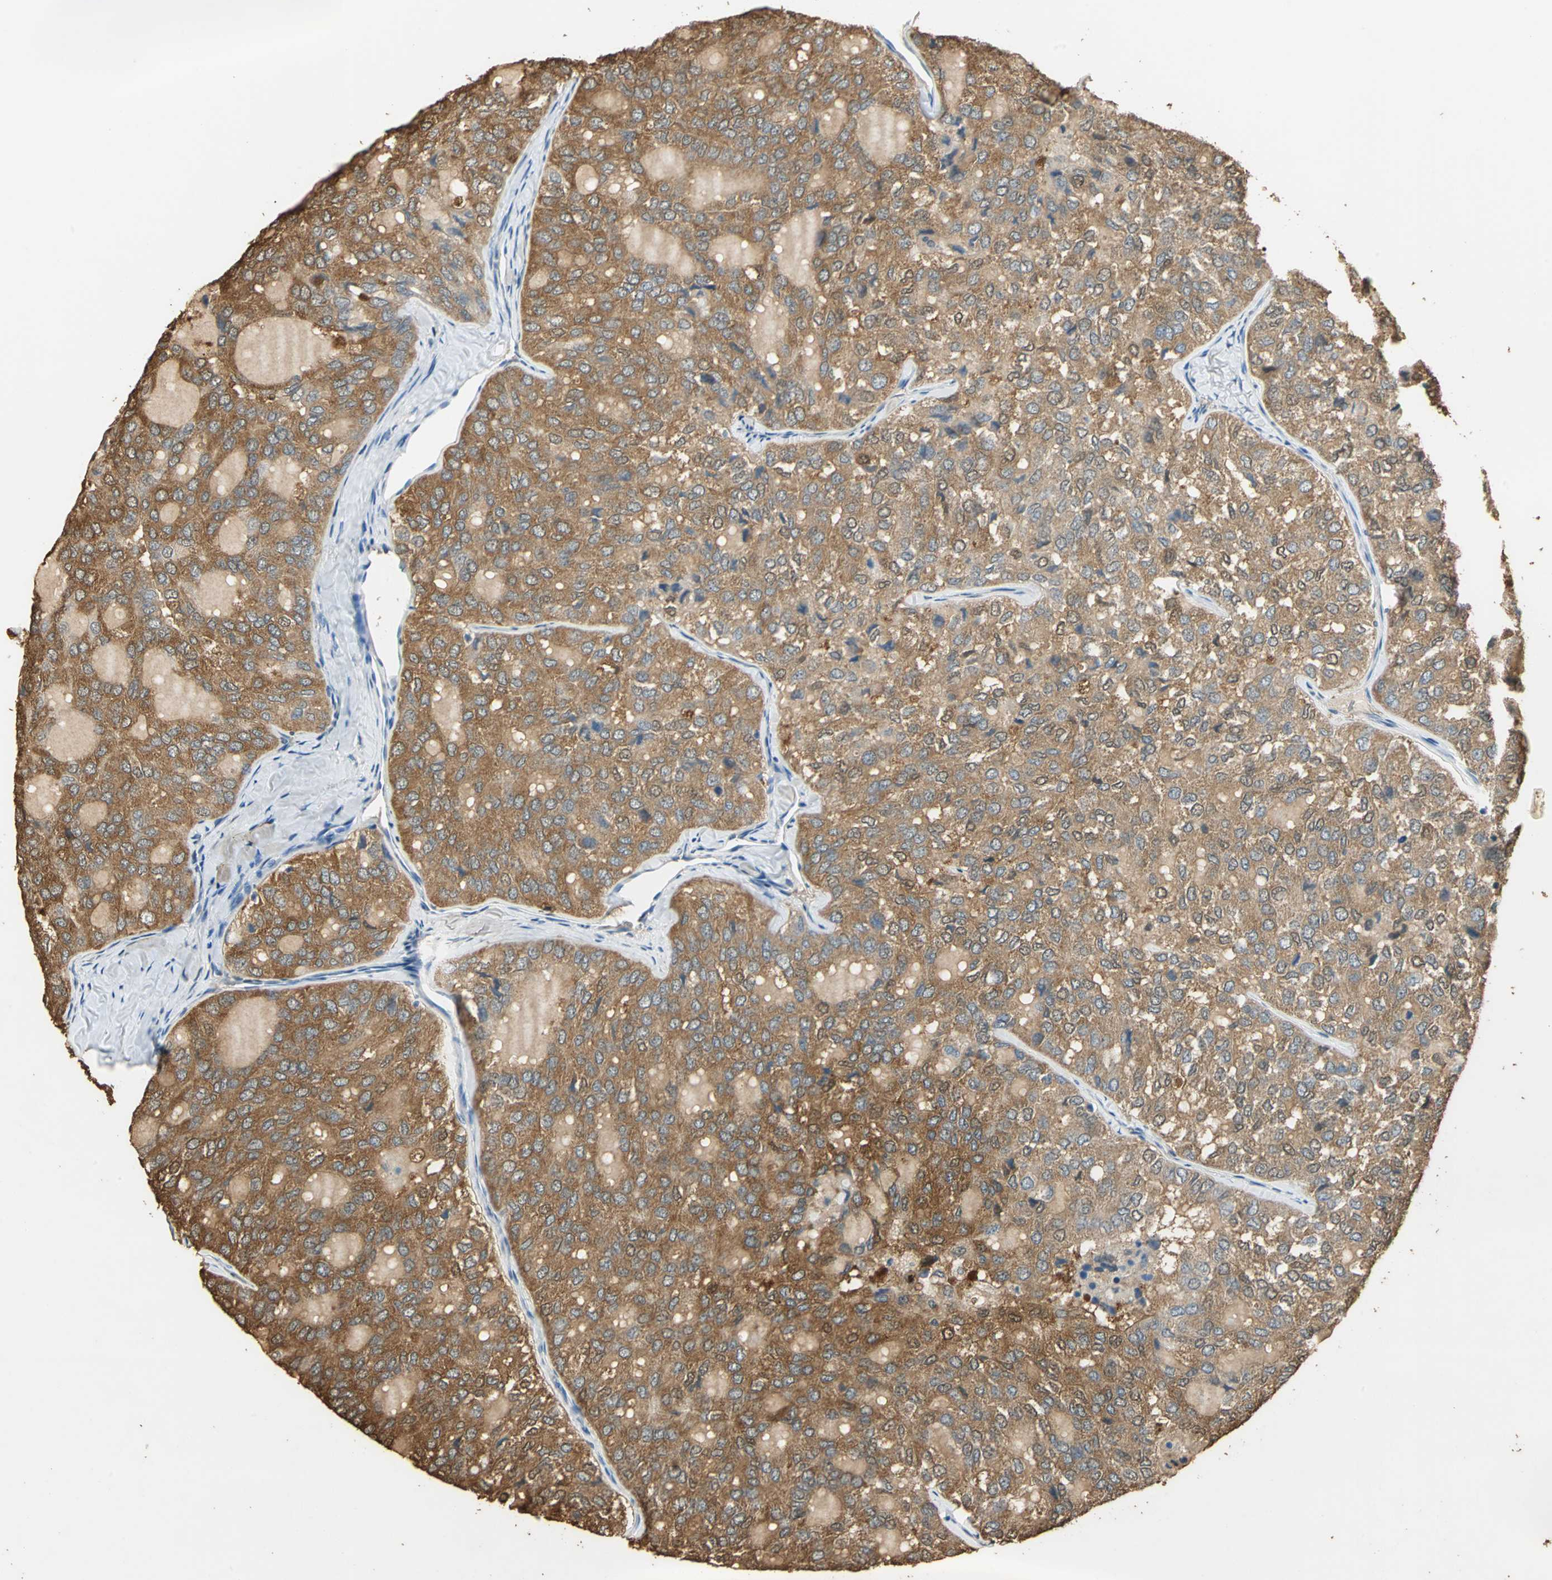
{"staining": {"intensity": "strong", "quantity": ">75%", "location": "cytoplasmic/membranous"}, "tissue": "thyroid cancer", "cell_type": "Tumor cells", "image_type": "cancer", "snomed": [{"axis": "morphology", "description": "Follicular adenoma carcinoma, NOS"}, {"axis": "topography", "description": "Thyroid gland"}], "caption": "Brown immunohistochemical staining in thyroid cancer exhibits strong cytoplasmic/membranous staining in about >75% of tumor cells.", "gene": "GAPDH", "patient": {"sex": "male", "age": 75}}